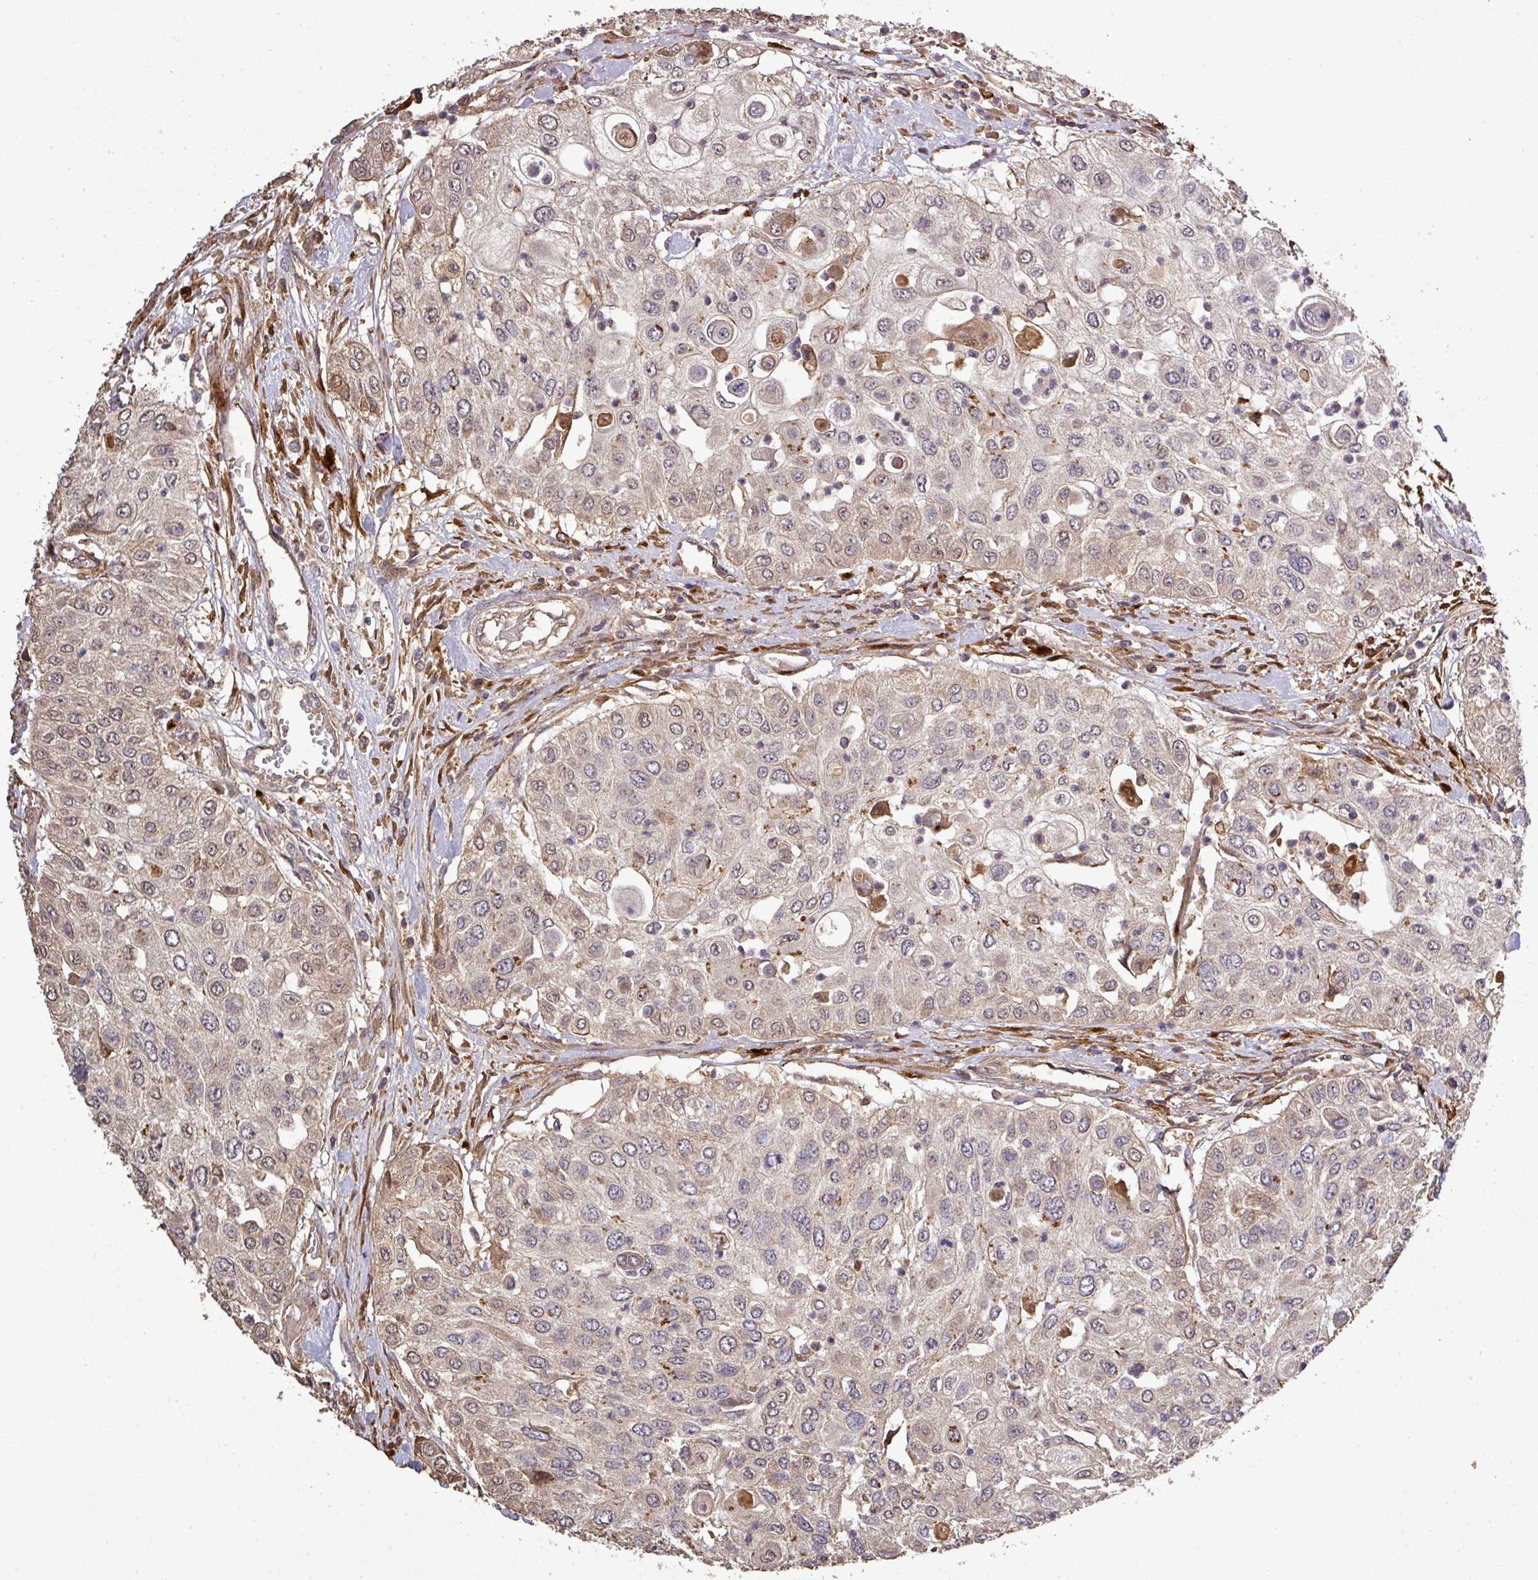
{"staining": {"intensity": "weak", "quantity": ">75%", "location": "cytoplasmic/membranous,nuclear"}, "tissue": "urothelial cancer", "cell_type": "Tumor cells", "image_type": "cancer", "snomed": [{"axis": "morphology", "description": "Urothelial carcinoma, High grade"}, {"axis": "topography", "description": "Urinary bladder"}], "caption": "Immunohistochemistry (IHC) (DAB) staining of urothelial carcinoma (high-grade) reveals weak cytoplasmic/membranous and nuclear protein positivity in approximately >75% of tumor cells.", "gene": "ISLR", "patient": {"sex": "female", "age": 79}}